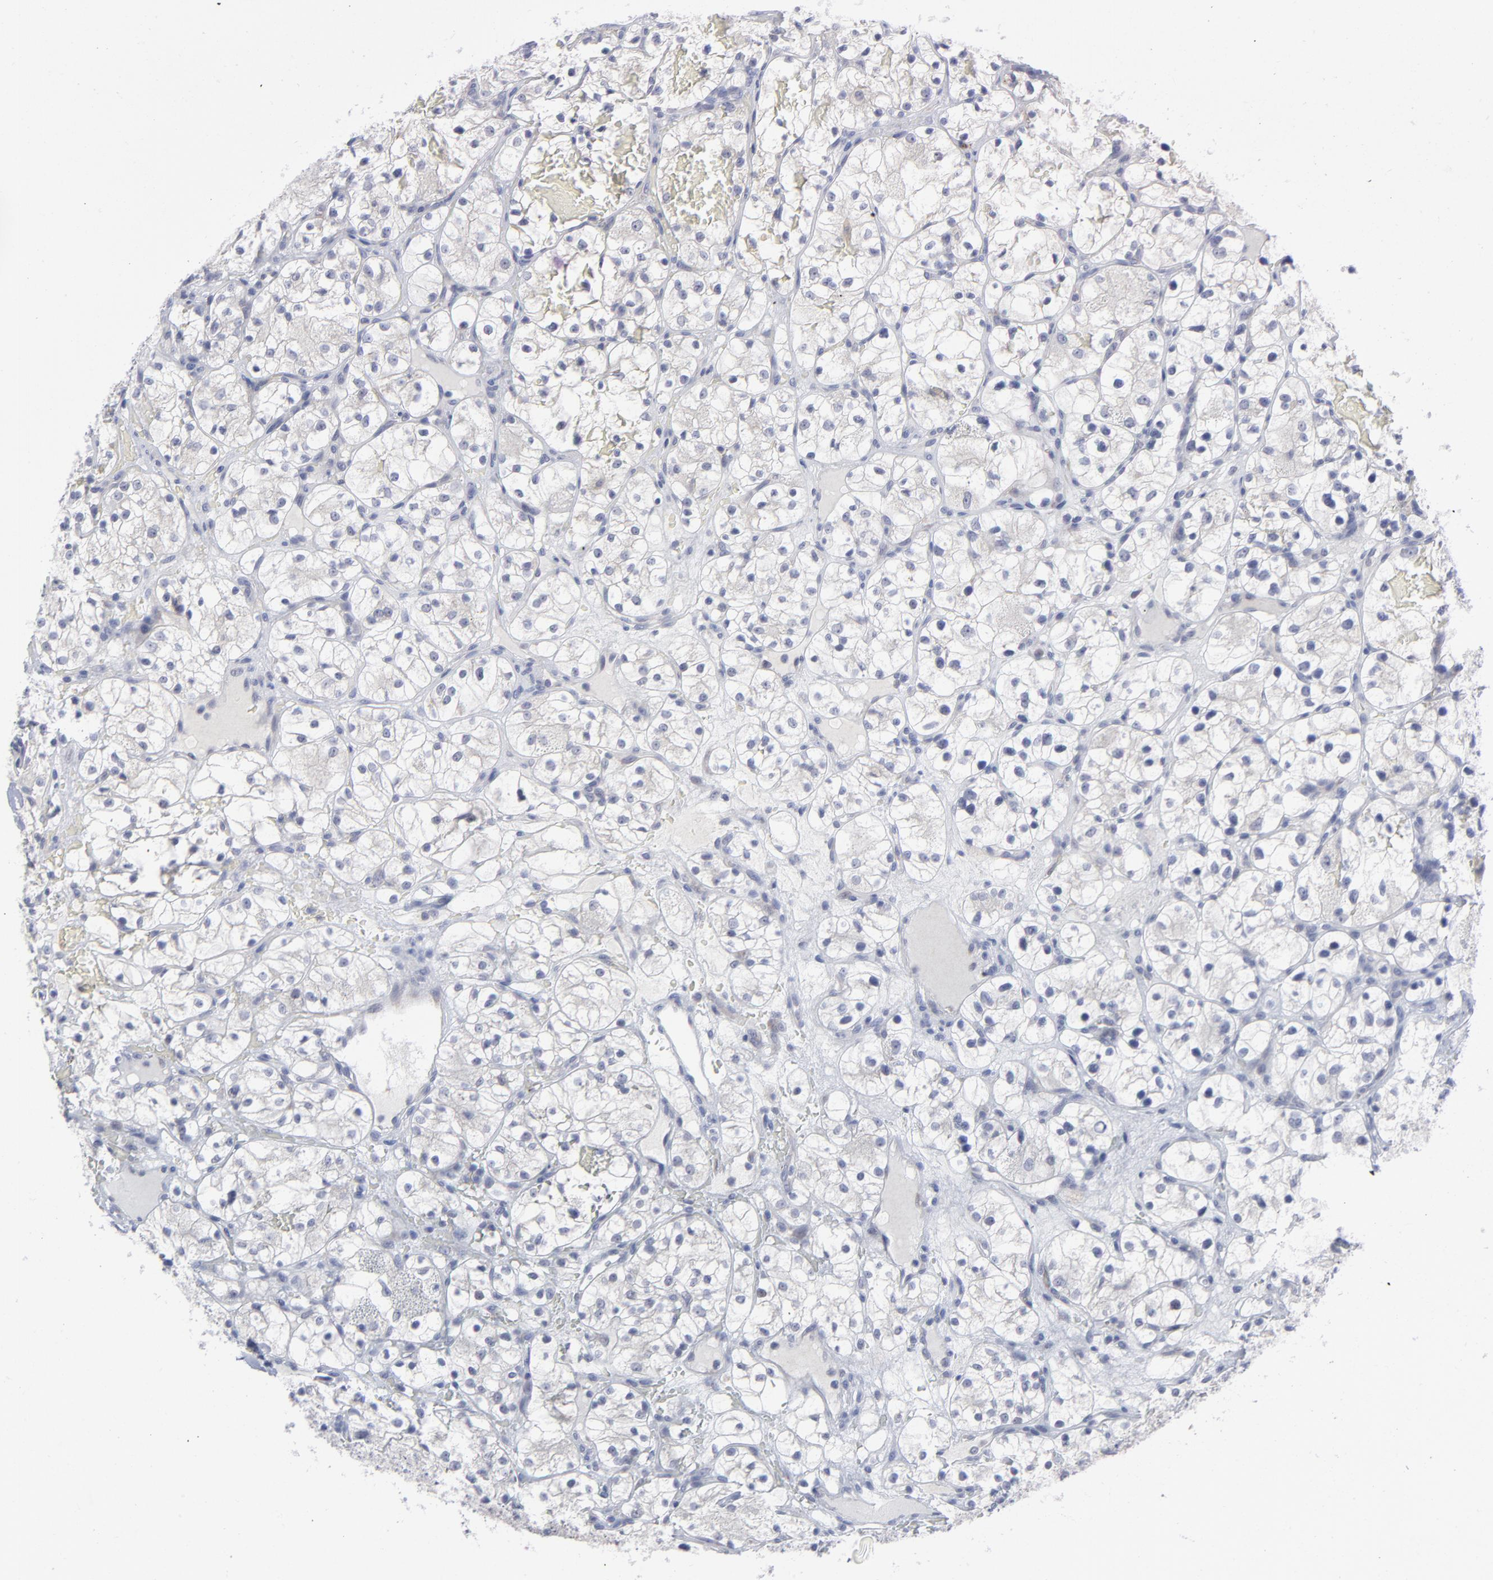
{"staining": {"intensity": "negative", "quantity": "none", "location": "none"}, "tissue": "renal cancer", "cell_type": "Tumor cells", "image_type": "cancer", "snomed": [{"axis": "morphology", "description": "Adenocarcinoma, NOS"}, {"axis": "topography", "description": "Kidney"}], "caption": "The immunohistochemistry (IHC) histopathology image has no significant positivity in tumor cells of adenocarcinoma (renal) tissue.", "gene": "RPS24", "patient": {"sex": "female", "age": 60}}